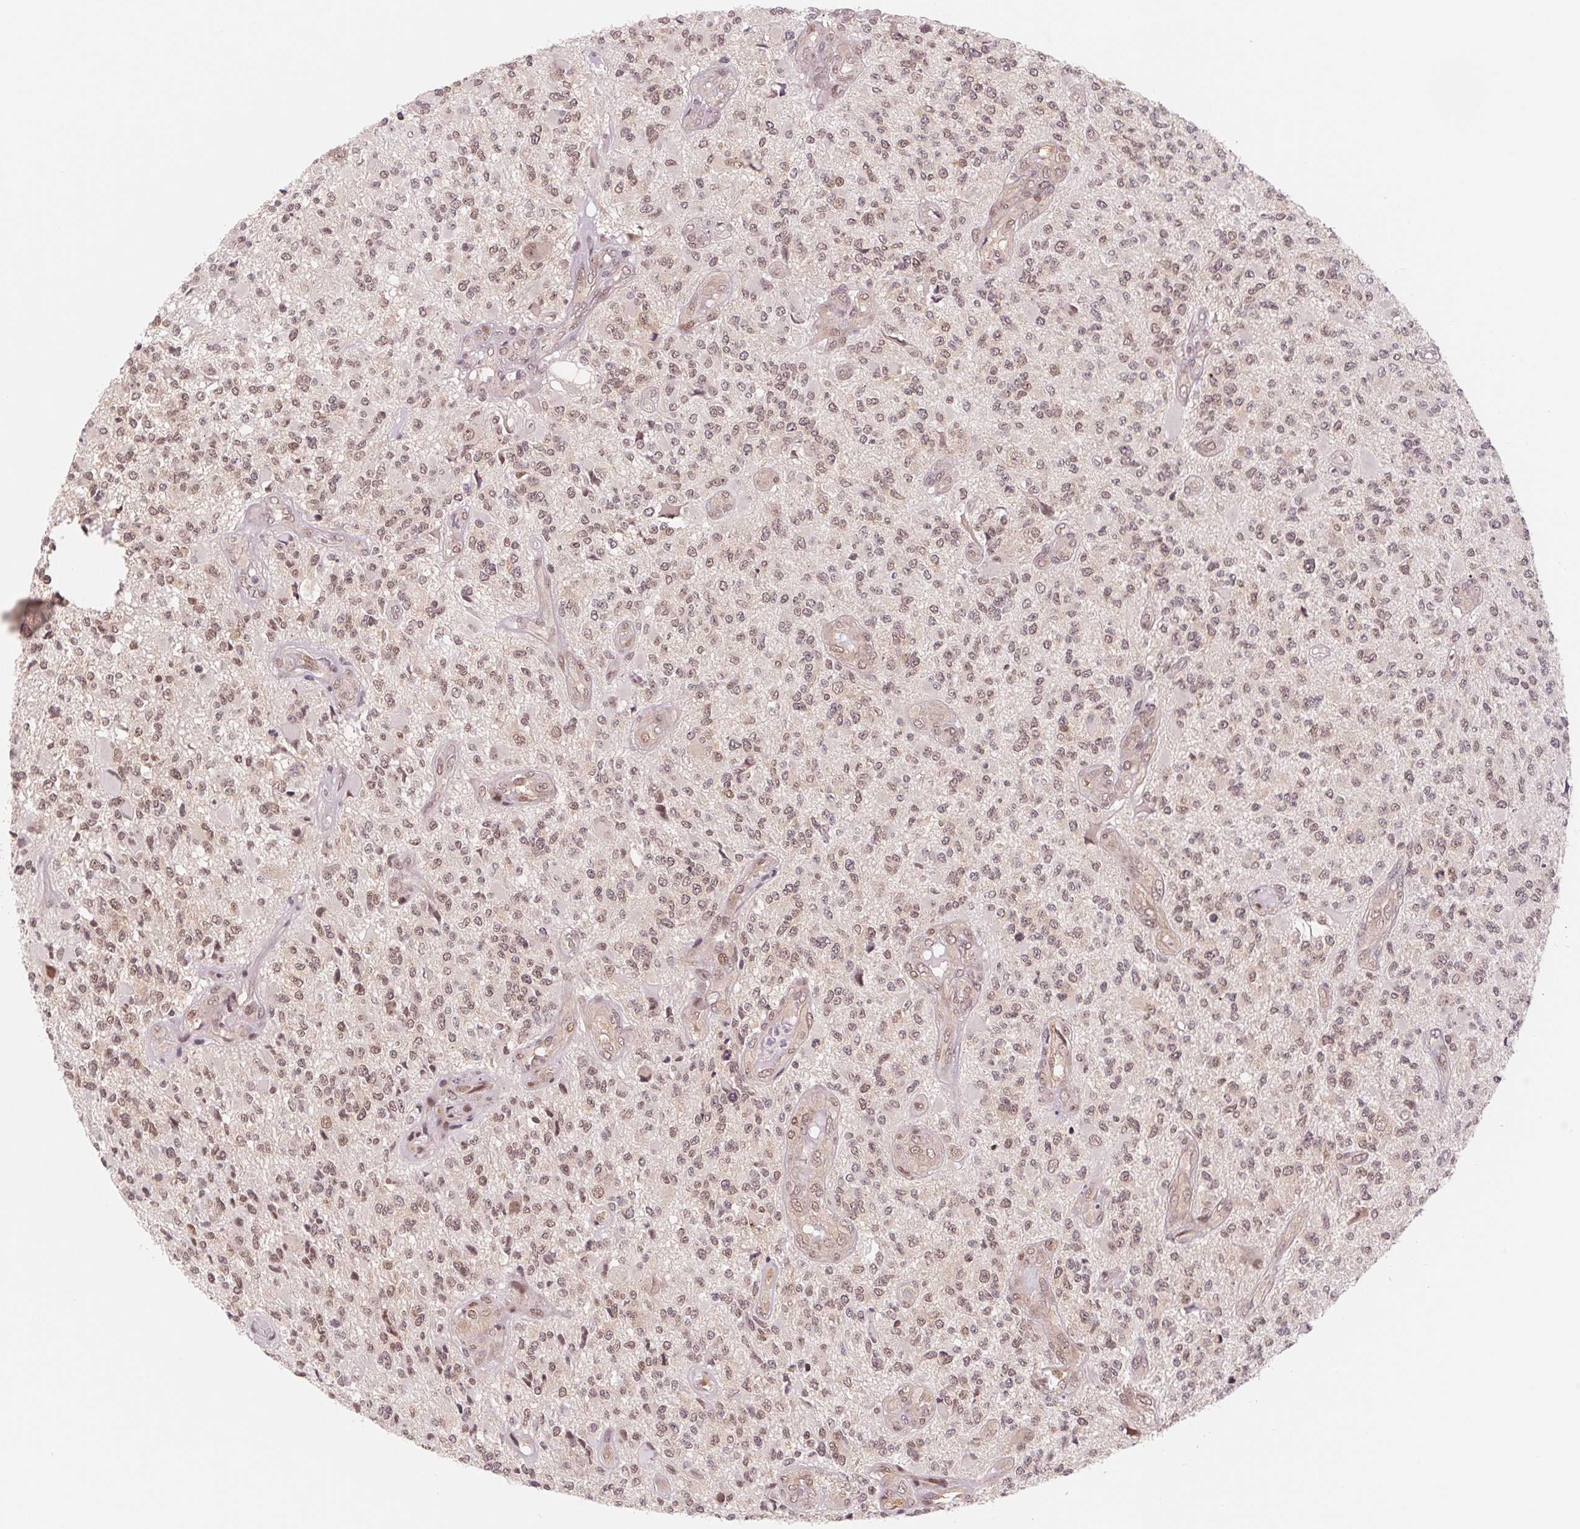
{"staining": {"intensity": "weak", "quantity": ">75%", "location": "nuclear"}, "tissue": "glioma", "cell_type": "Tumor cells", "image_type": "cancer", "snomed": [{"axis": "morphology", "description": "Glioma, malignant, High grade"}, {"axis": "topography", "description": "Brain"}], "caption": "Protein expression analysis of human glioma reveals weak nuclear staining in approximately >75% of tumor cells. (IHC, brightfield microscopy, high magnification).", "gene": "DNAJB6", "patient": {"sex": "female", "age": 63}}